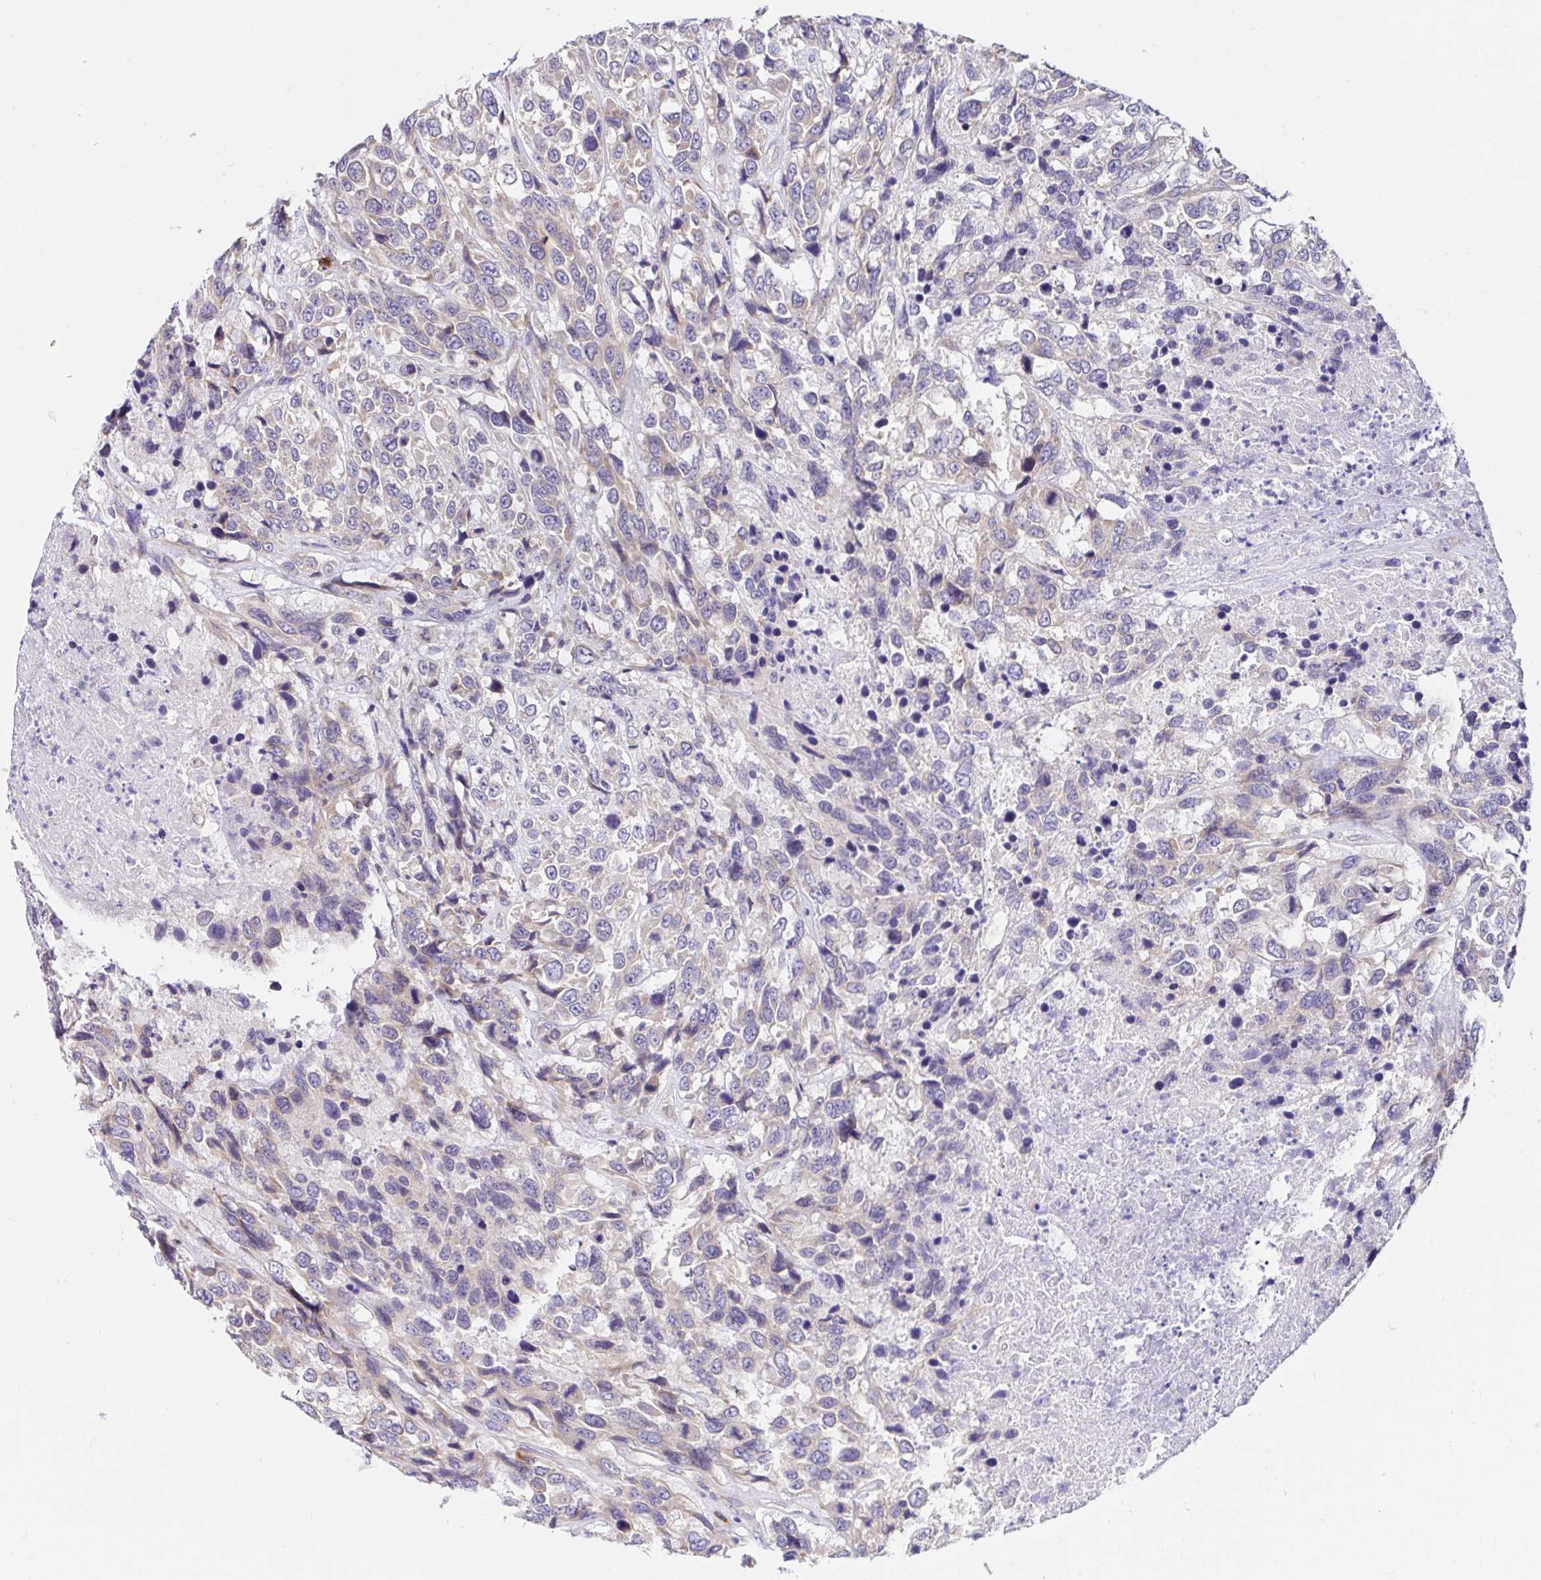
{"staining": {"intensity": "weak", "quantity": "25%-75%", "location": "cytoplasmic/membranous"}, "tissue": "urothelial cancer", "cell_type": "Tumor cells", "image_type": "cancer", "snomed": [{"axis": "morphology", "description": "Urothelial carcinoma, High grade"}, {"axis": "topography", "description": "Urinary bladder"}], "caption": "This is a photomicrograph of IHC staining of urothelial cancer, which shows weak expression in the cytoplasmic/membranous of tumor cells.", "gene": "VSIG2", "patient": {"sex": "female", "age": 70}}